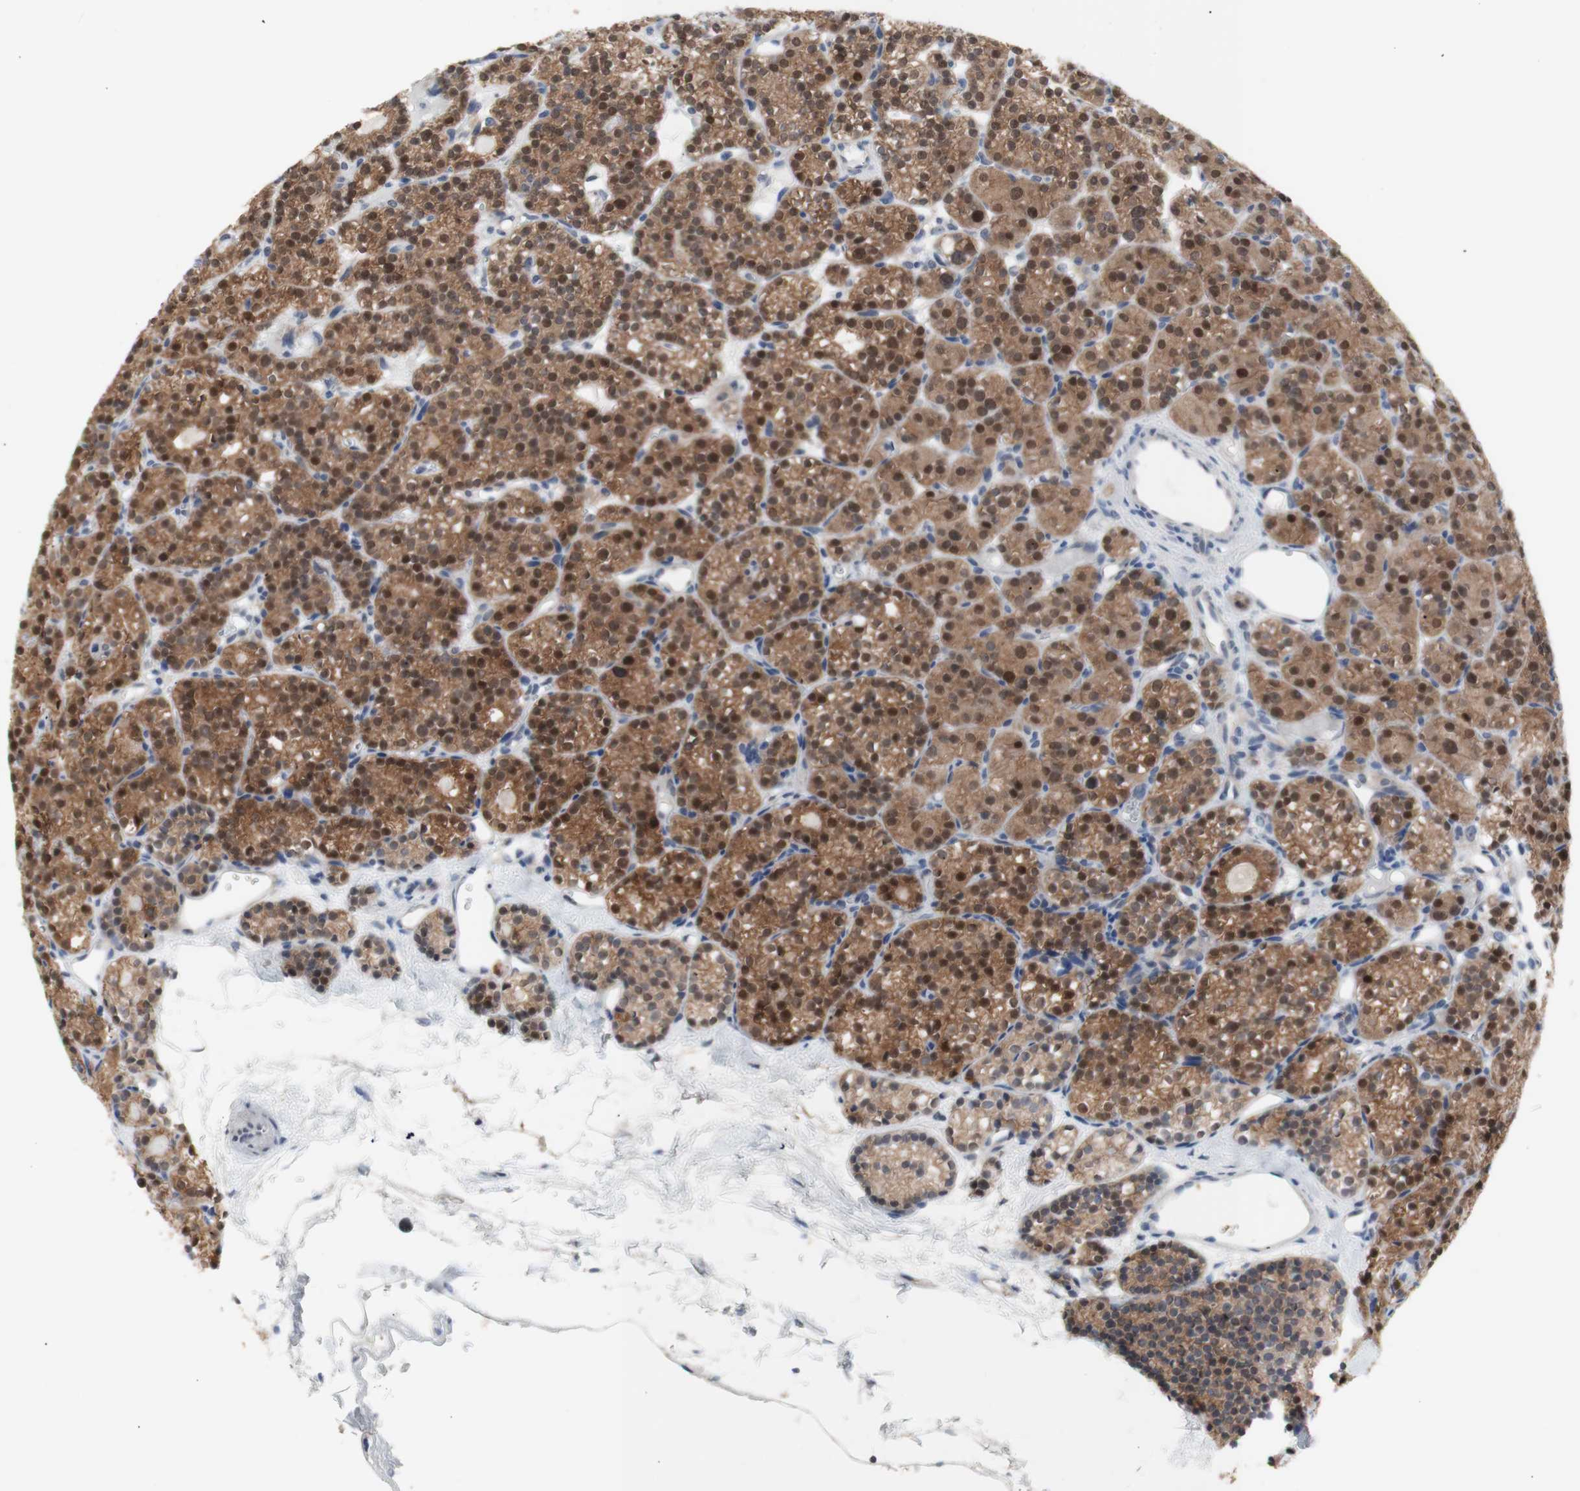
{"staining": {"intensity": "moderate", "quantity": ">75%", "location": "cytoplasmic/membranous,nuclear"}, "tissue": "parathyroid gland", "cell_type": "Glandular cells", "image_type": "normal", "snomed": [{"axis": "morphology", "description": "Normal tissue, NOS"}, {"axis": "topography", "description": "Parathyroid gland"}], "caption": "Parathyroid gland stained with immunohistochemistry (IHC) demonstrates moderate cytoplasmic/membranous,nuclear staining in approximately >75% of glandular cells.", "gene": "PRMT5", "patient": {"sex": "female", "age": 64}}